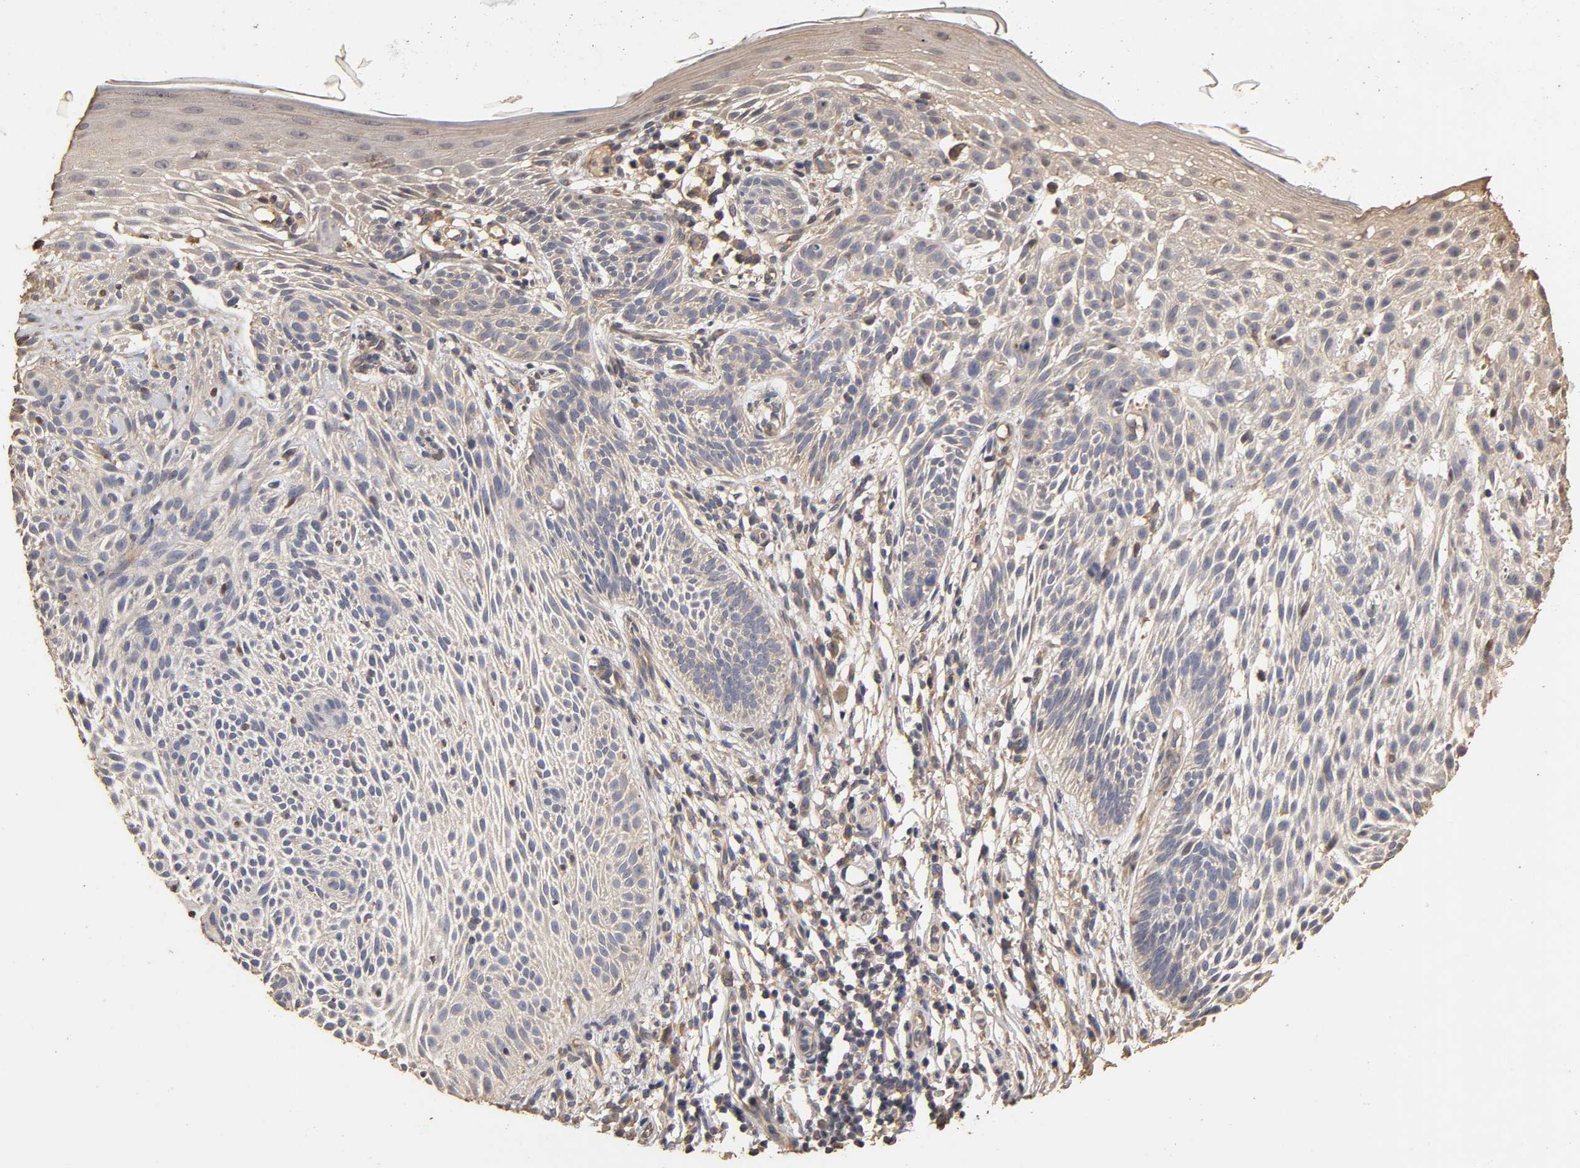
{"staining": {"intensity": "negative", "quantity": "none", "location": "none"}, "tissue": "skin cancer", "cell_type": "Tumor cells", "image_type": "cancer", "snomed": [{"axis": "morphology", "description": "Normal tissue, NOS"}, {"axis": "morphology", "description": "Basal cell carcinoma"}, {"axis": "topography", "description": "Skin"}], "caption": "A histopathology image of skin cancer (basal cell carcinoma) stained for a protein shows no brown staining in tumor cells. (DAB (3,3'-diaminobenzidine) immunohistochemistry (IHC) with hematoxylin counter stain).", "gene": "VSIG4", "patient": {"sex": "female", "age": 69}}